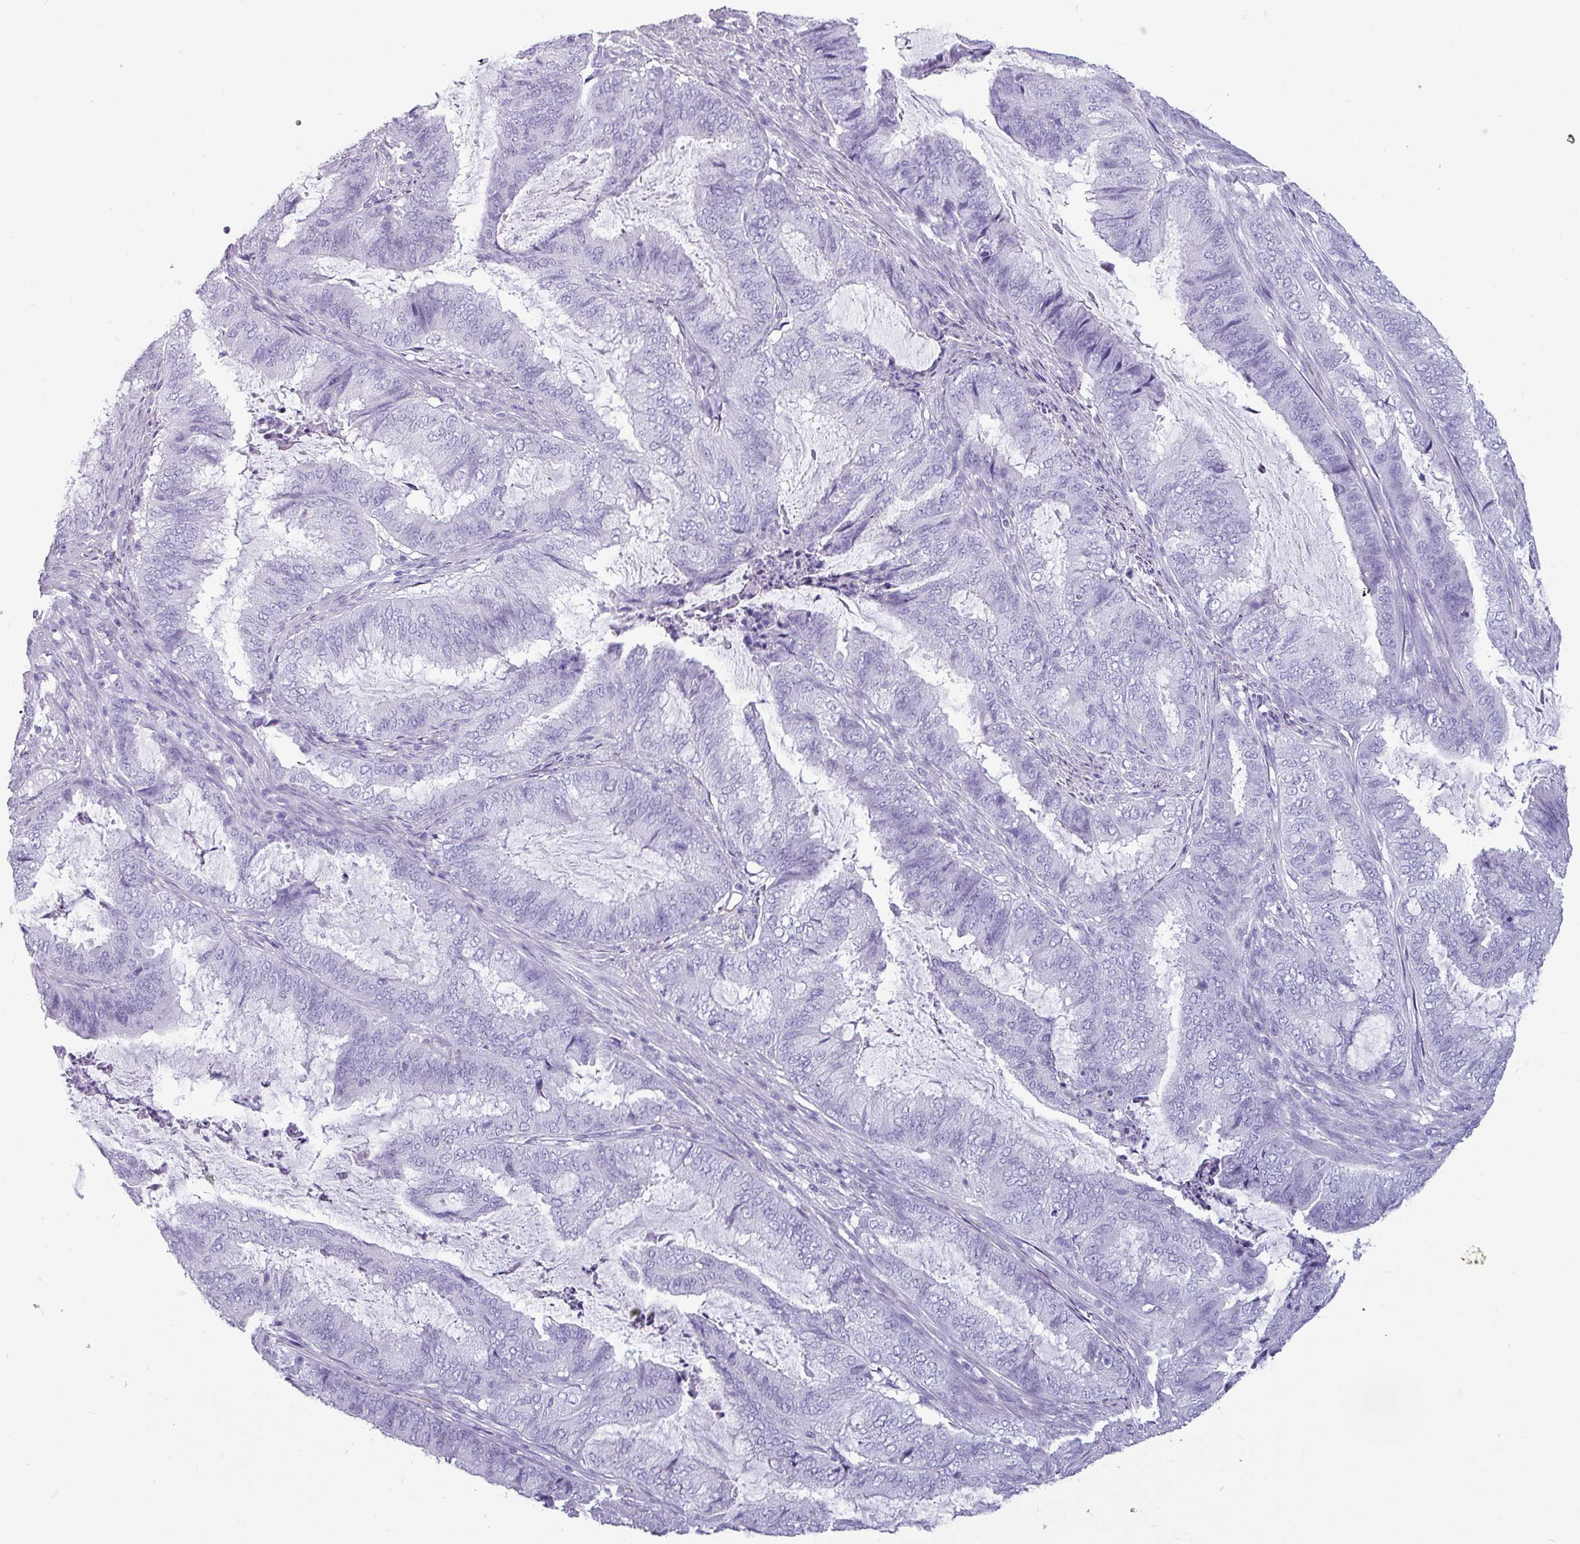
{"staining": {"intensity": "negative", "quantity": "none", "location": "none"}, "tissue": "endometrial cancer", "cell_type": "Tumor cells", "image_type": "cancer", "snomed": [{"axis": "morphology", "description": "Adenocarcinoma, NOS"}, {"axis": "topography", "description": "Endometrium"}], "caption": "Immunohistochemical staining of human endometrial adenocarcinoma reveals no significant expression in tumor cells.", "gene": "CRYBB2", "patient": {"sex": "female", "age": 51}}